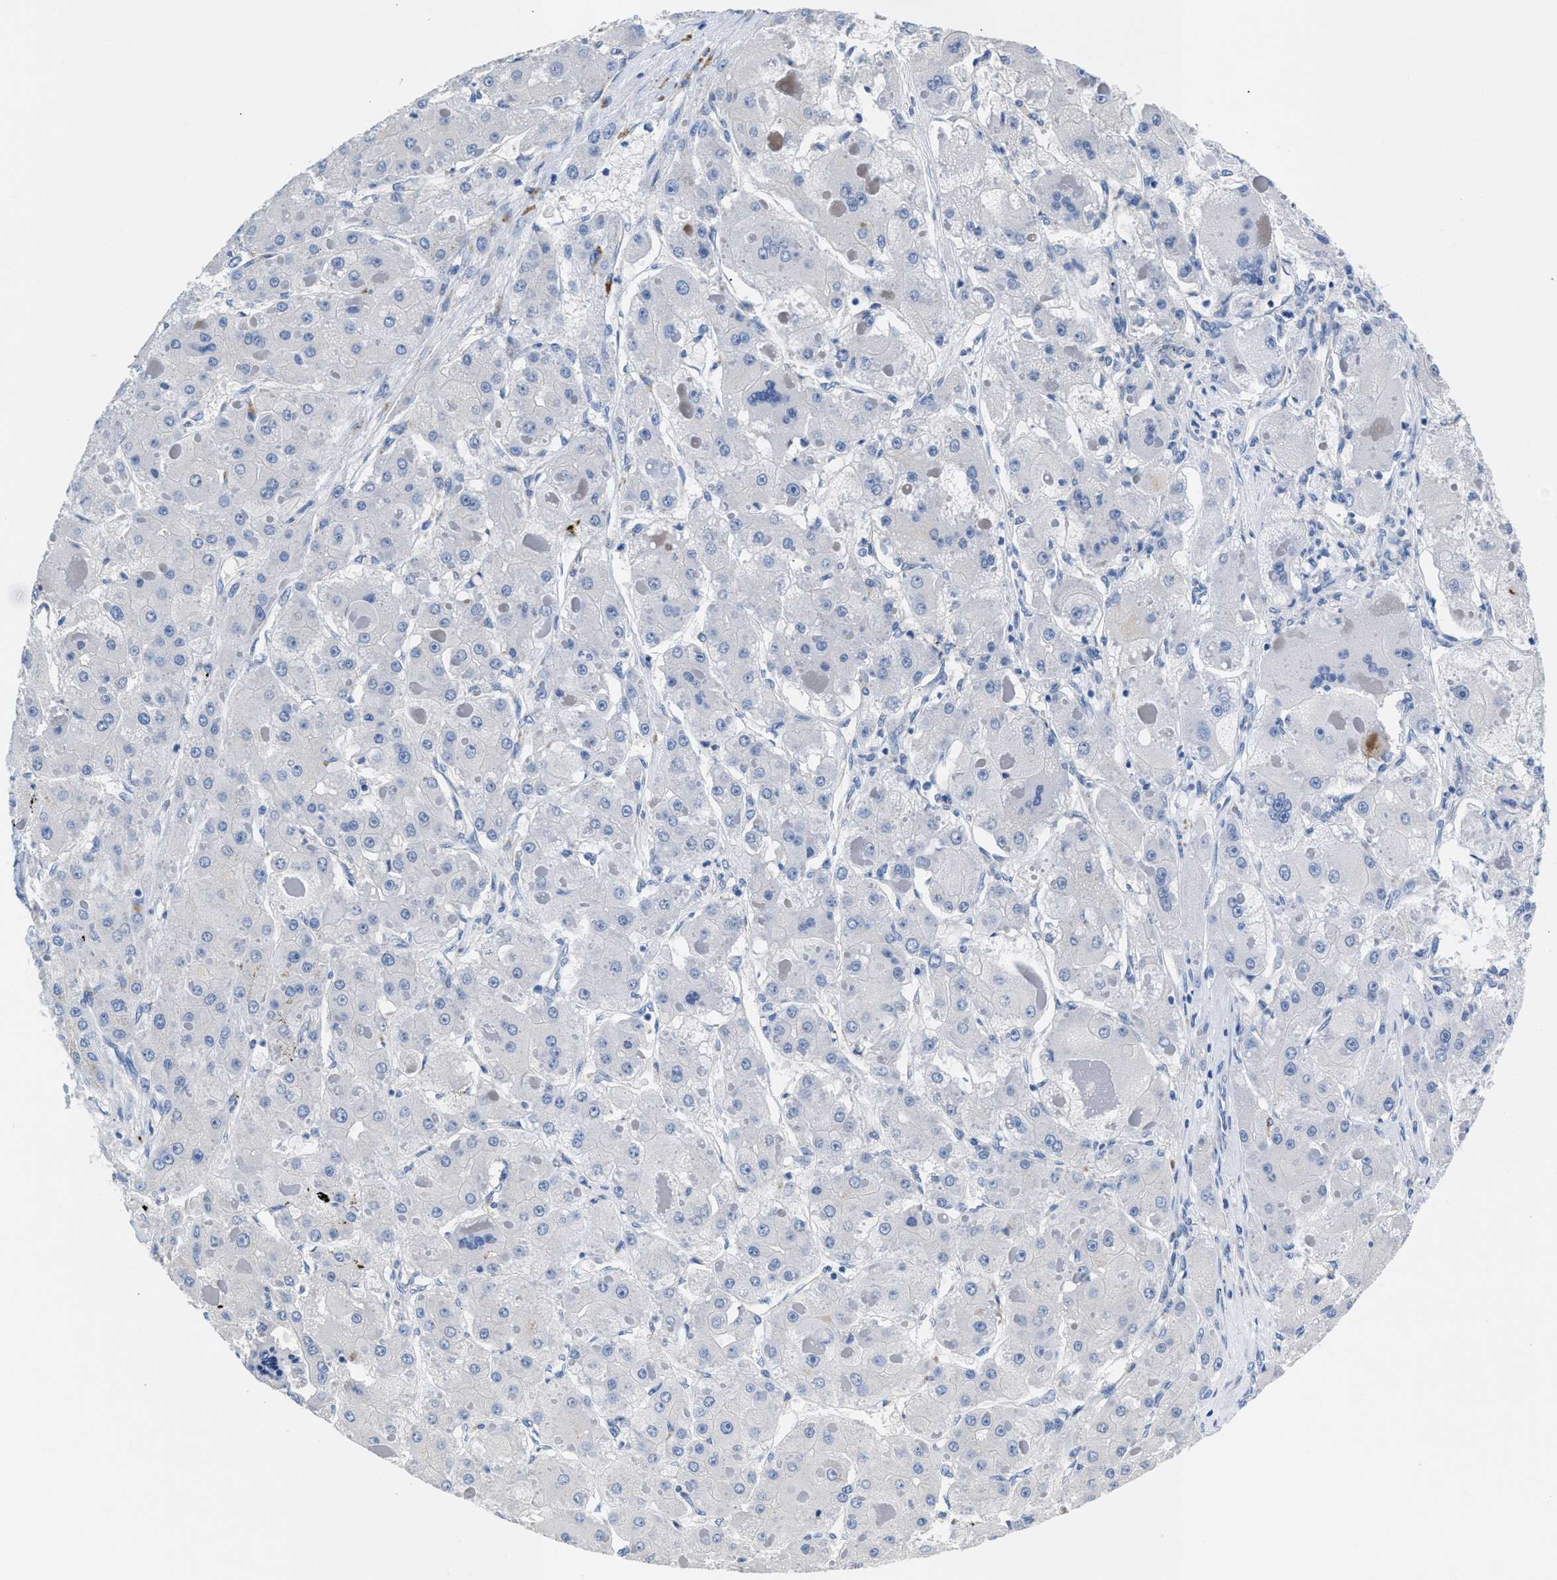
{"staining": {"intensity": "negative", "quantity": "none", "location": "none"}, "tissue": "liver cancer", "cell_type": "Tumor cells", "image_type": "cancer", "snomed": [{"axis": "morphology", "description": "Carcinoma, Hepatocellular, NOS"}, {"axis": "topography", "description": "Liver"}], "caption": "Protein analysis of liver cancer shows no significant positivity in tumor cells. The staining was performed using DAB (3,3'-diaminobenzidine) to visualize the protein expression in brown, while the nuclei were stained in blue with hematoxylin (Magnification: 20x).", "gene": "SLFN13", "patient": {"sex": "female", "age": 73}}